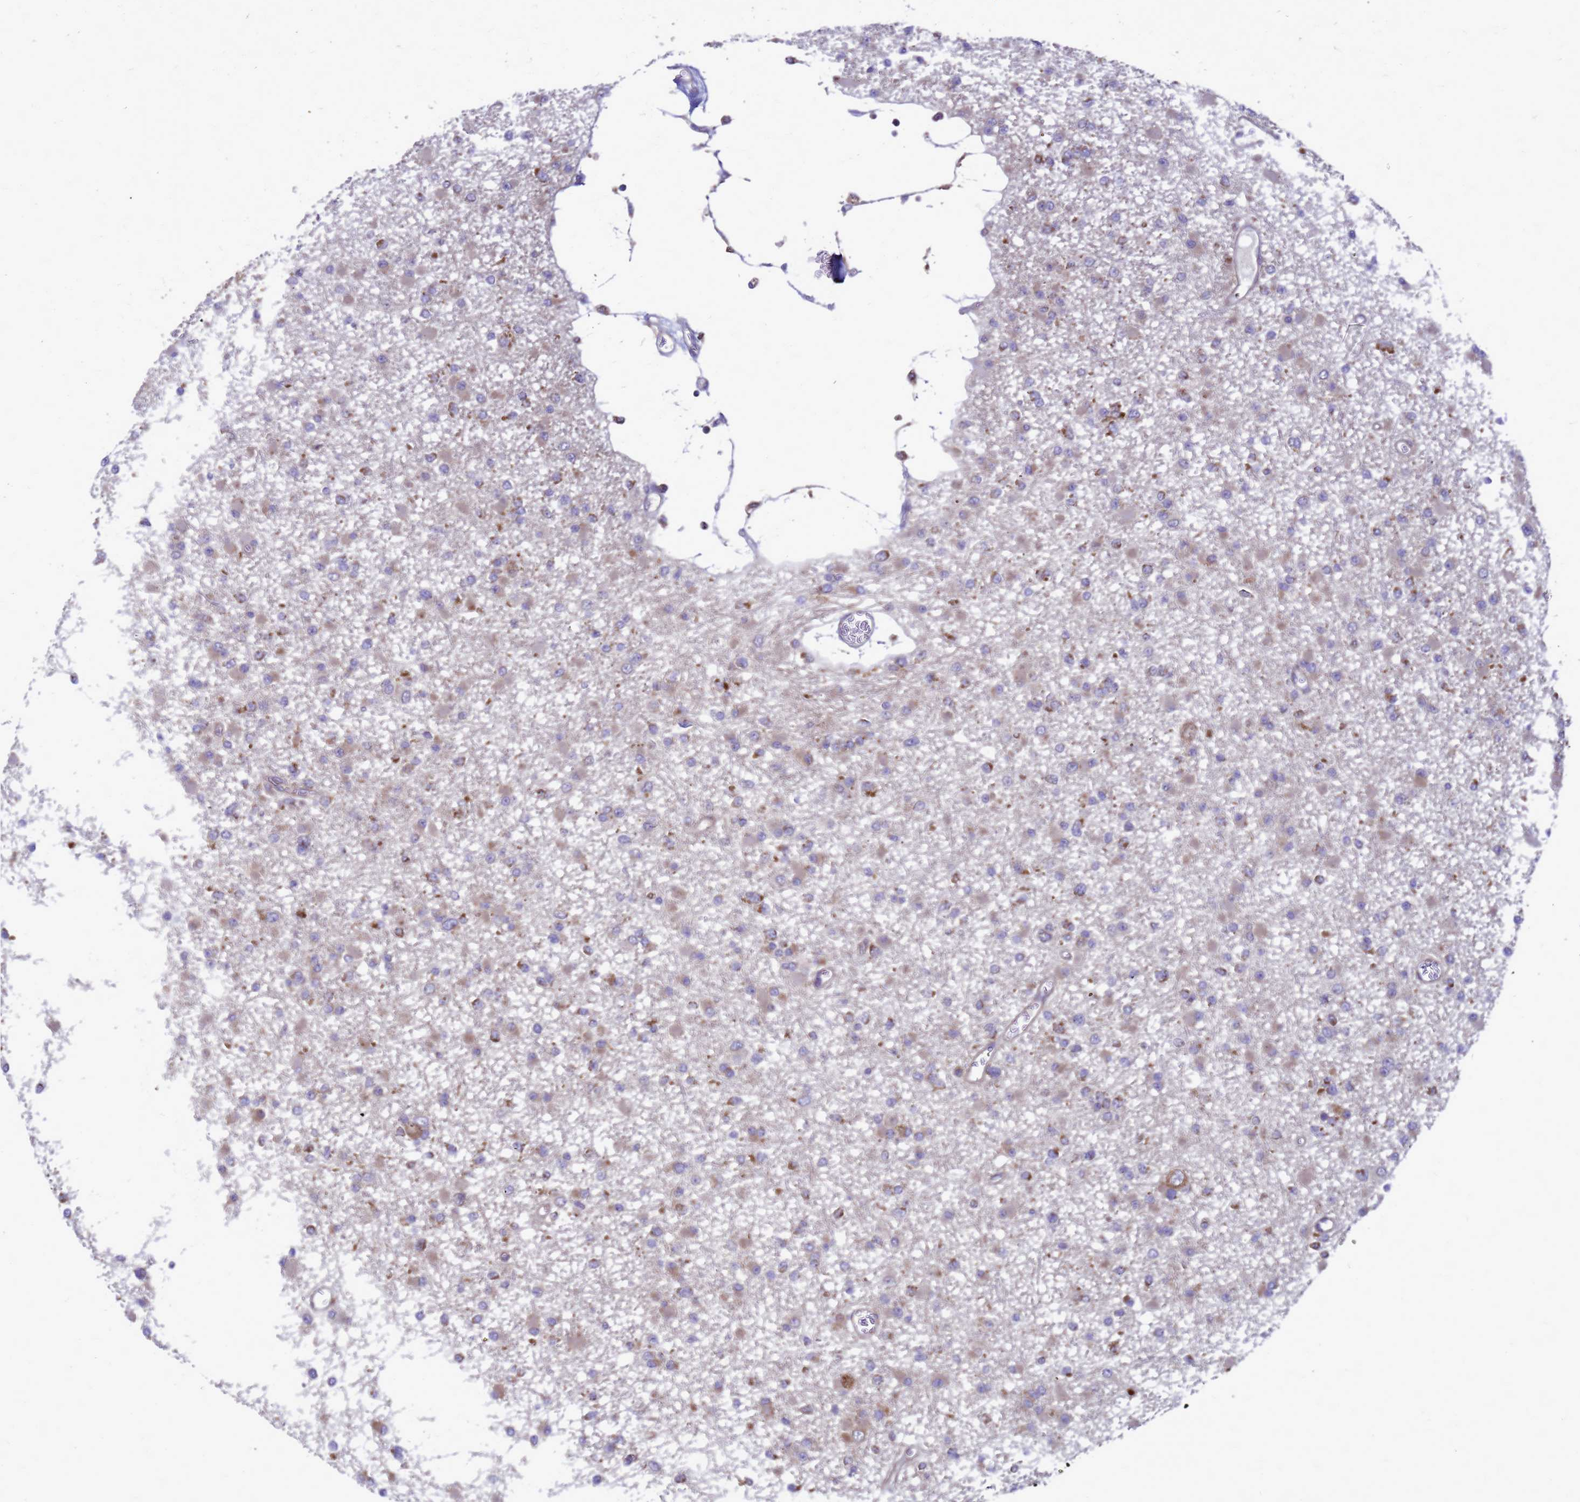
{"staining": {"intensity": "moderate", "quantity": "<25%", "location": "cytoplasmic/membranous"}, "tissue": "glioma", "cell_type": "Tumor cells", "image_type": "cancer", "snomed": [{"axis": "morphology", "description": "Glioma, malignant, Low grade"}, {"axis": "topography", "description": "Brain"}], "caption": "An immunohistochemistry histopathology image of neoplastic tissue is shown. Protein staining in brown shows moderate cytoplasmic/membranous positivity in glioma within tumor cells.", "gene": "FSTL4", "patient": {"sex": "female", "age": 22}}